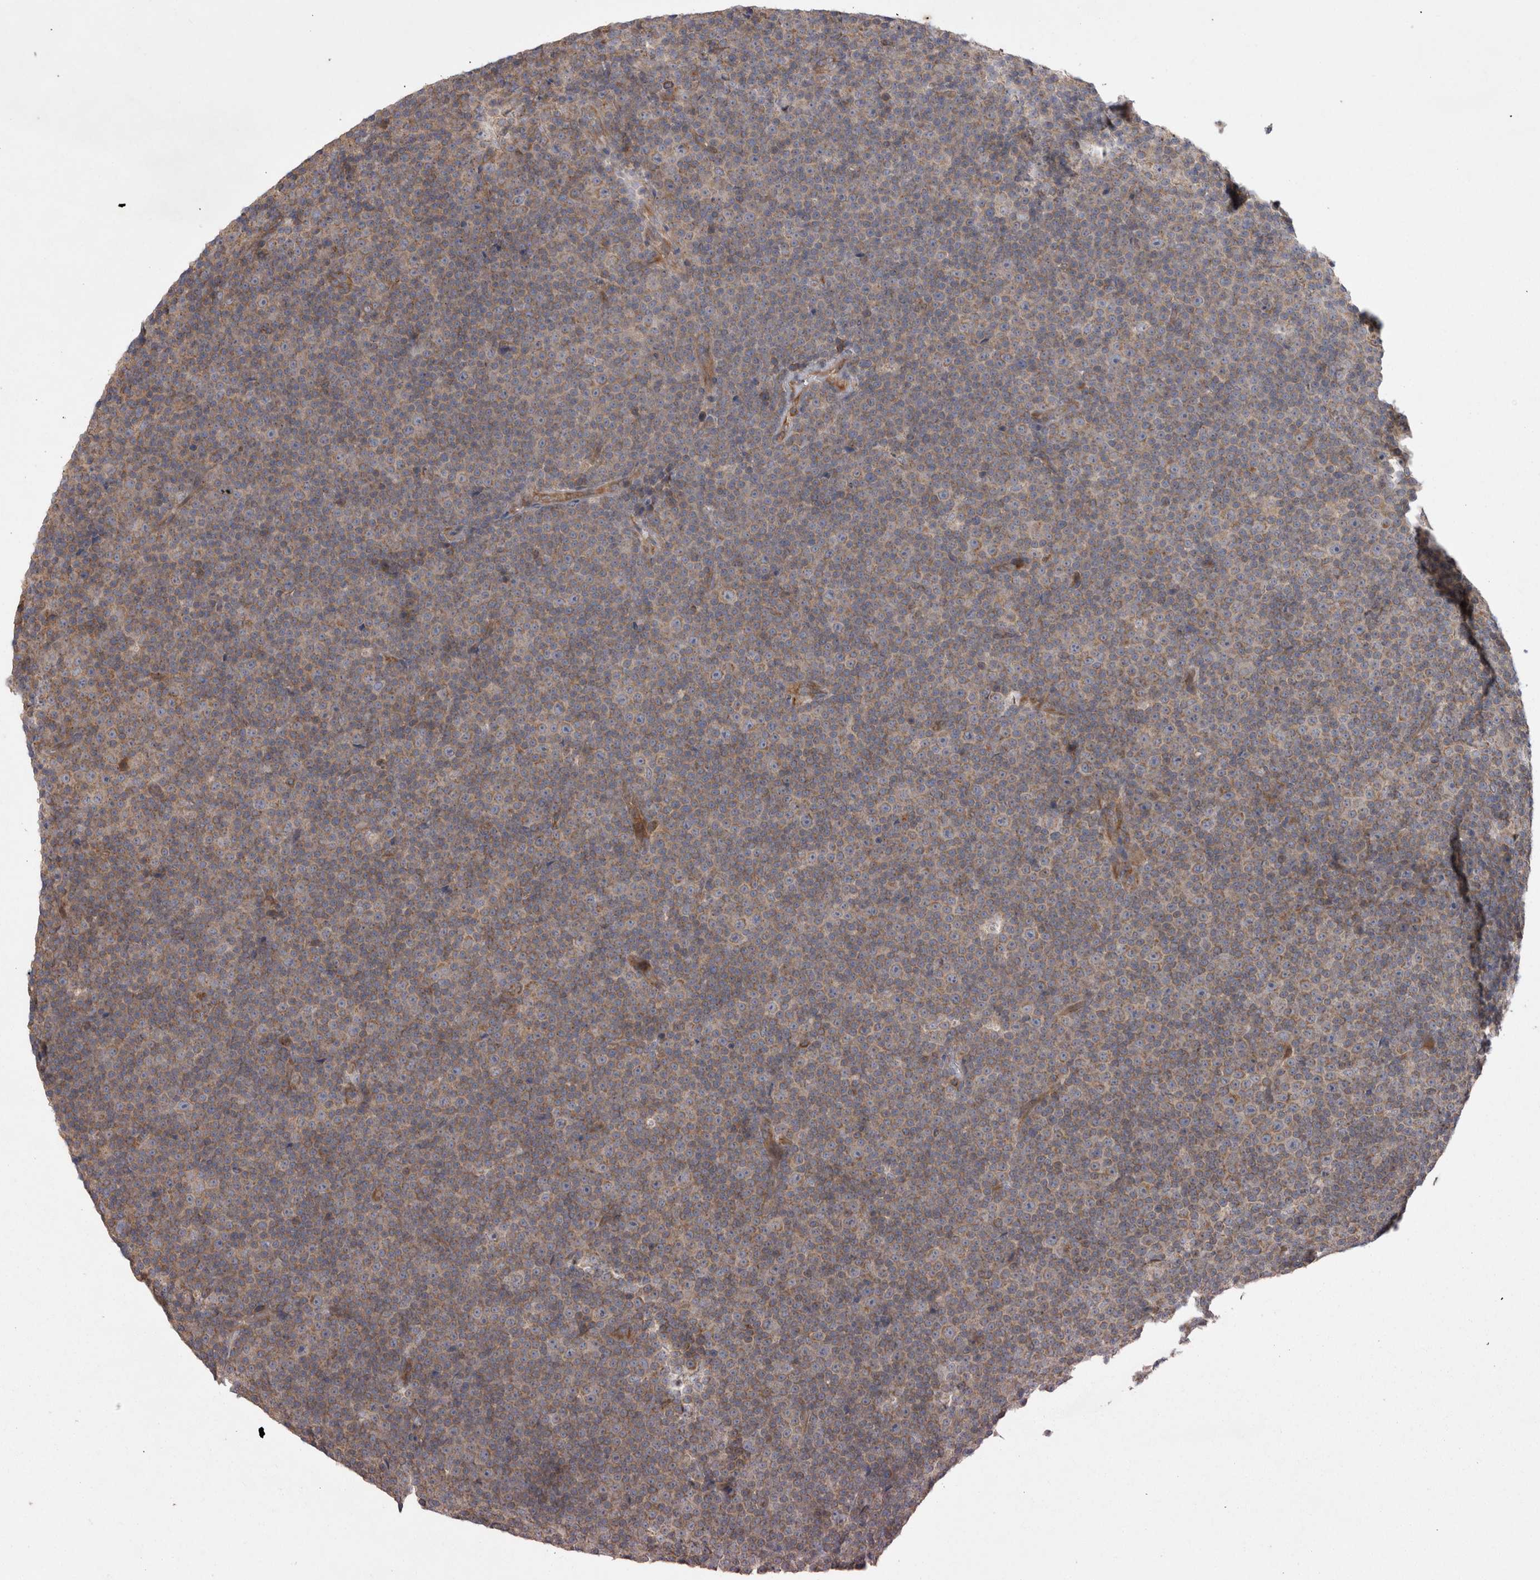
{"staining": {"intensity": "weak", "quantity": "25%-75%", "location": "cytoplasmic/membranous"}, "tissue": "lymphoma", "cell_type": "Tumor cells", "image_type": "cancer", "snomed": [{"axis": "morphology", "description": "Malignant lymphoma, non-Hodgkin's type, Low grade"}, {"axis": "topography", "description": "Lymph node"}], "caption": "About 25%-75% of tumor cells in malignant lymphoma, non-Hodgkin's type (low-grade) demonstrate weak cytoplasmic/membranous protein expression as visualized by brown immunohistochemical staining.", "gene": "TSPOAP1", "patient": {"sex": "female", "age": 67}}